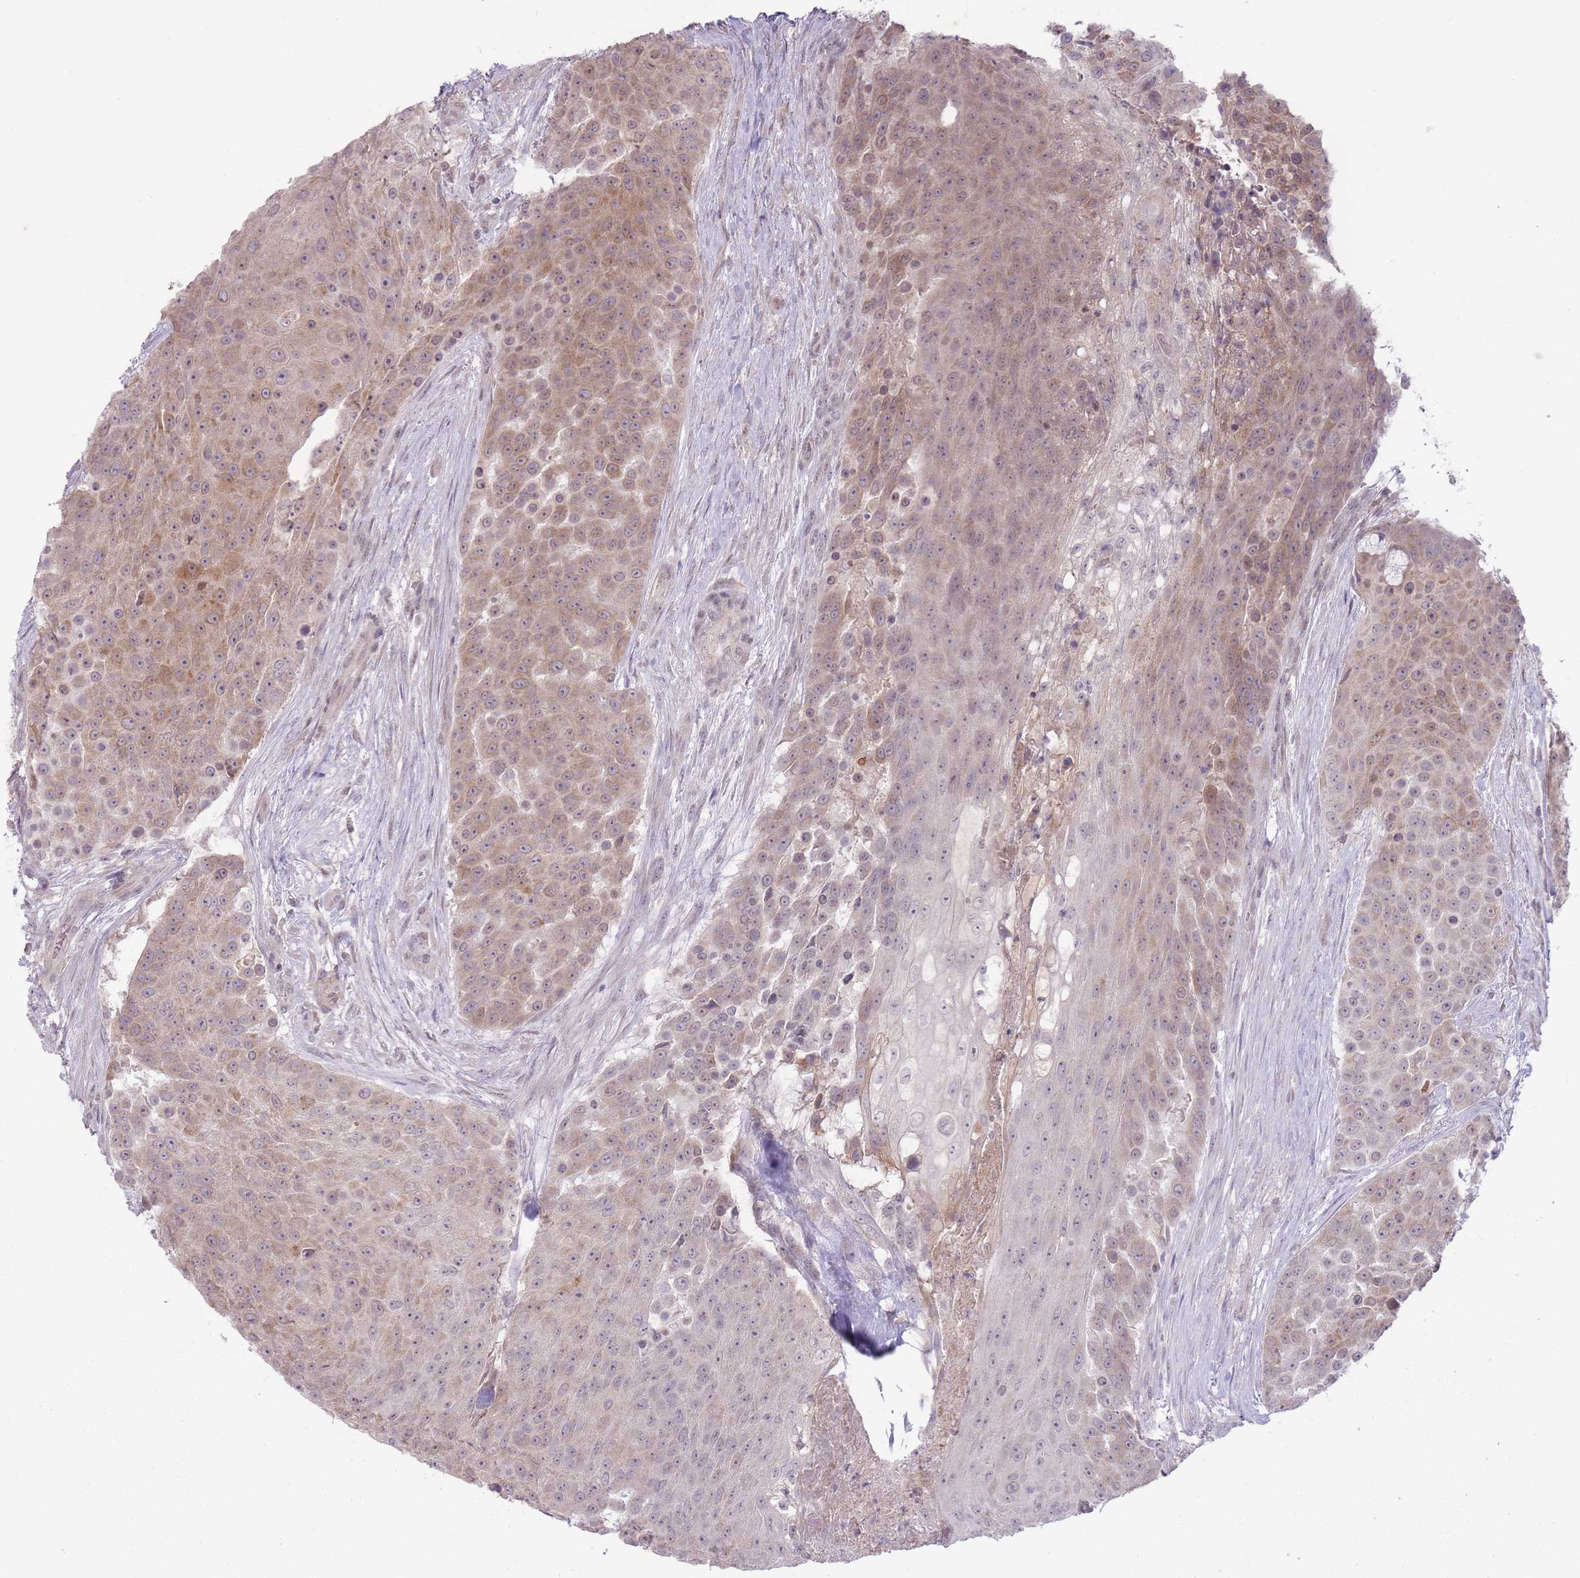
{"staining": {"intensity": "moderate", "quantity": "25%-75%", "location": "cytoplasmic/membranous"}, "tissue": "urothelial cancer", "cell_type": "Tumor cells", "image_type": "cancer", "snomed": [{"axis": "morphology", "description": "Urothelial carcinoma, High grade"}, {"axis": "topography", "description": "Urinary bladder"}], "caption": "Urothelial cancer stained with a brown dye demonstrates moderate cytoplasmic/membranous positive positivity in about 25%-75% of tumor cells.", "gene": "ARPIN", "patient": {"sex": "female", "age": 63}}